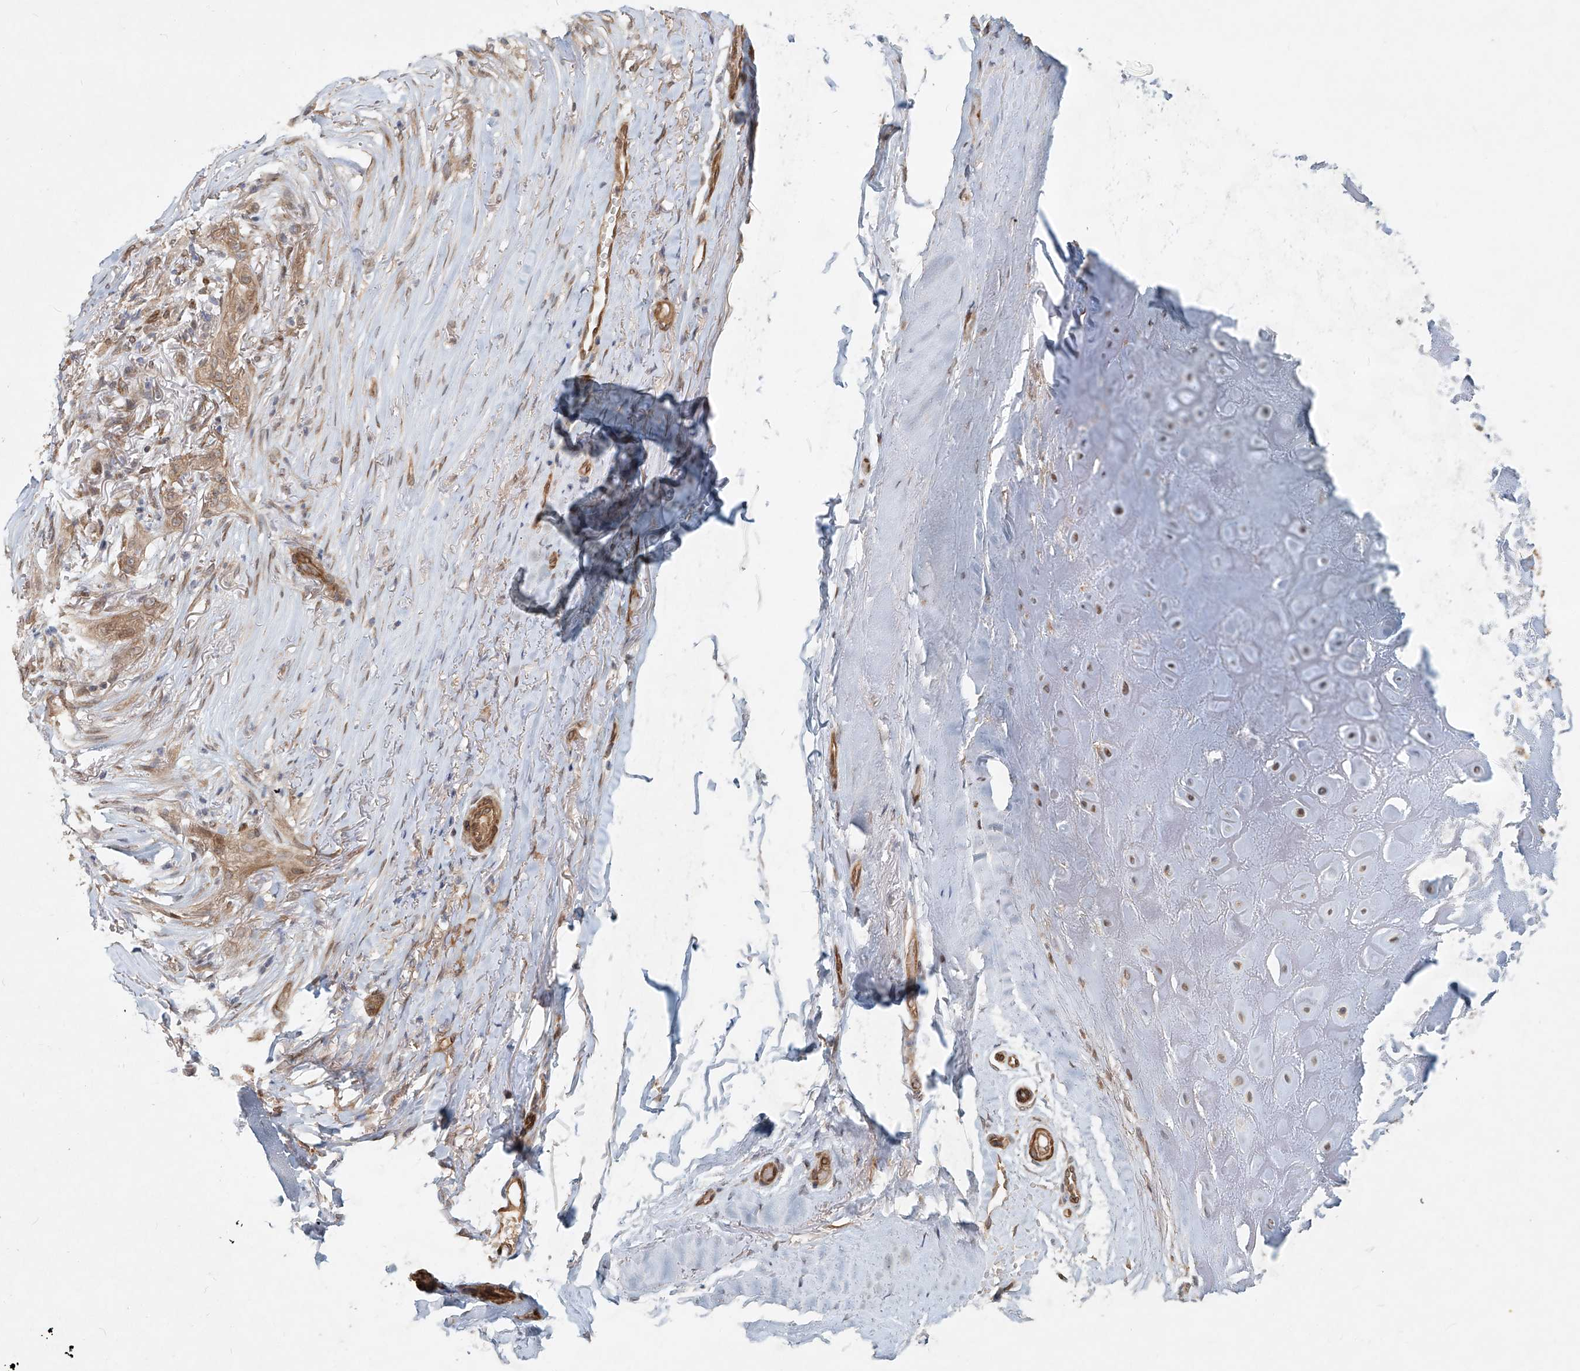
{"staining": {"intensity": "negative", "quantity": "none", "location": "none"}, "tissue": "adipose tissue", "cell_type": "Adipocytes", "image_type": "normal", "snomed": [{"axis": "morphology", "description": "Normal tissue, NOS"}, {"axis": "morphology", "description": "Basal cell carcinoma"}, {"axis": "topography", "description": "Skin"}], "caption": "An image of adipose tissue stained for a protein displays no brown staining in adipocytes. Brightfield microscopy of IHC stained with DAB (3,3'-diaminobenzidine) (brown) and hematoxylin (blue), captured at high magnification.", "gene": "SASH1", "patient": {"sex": "female", "age": 89}}